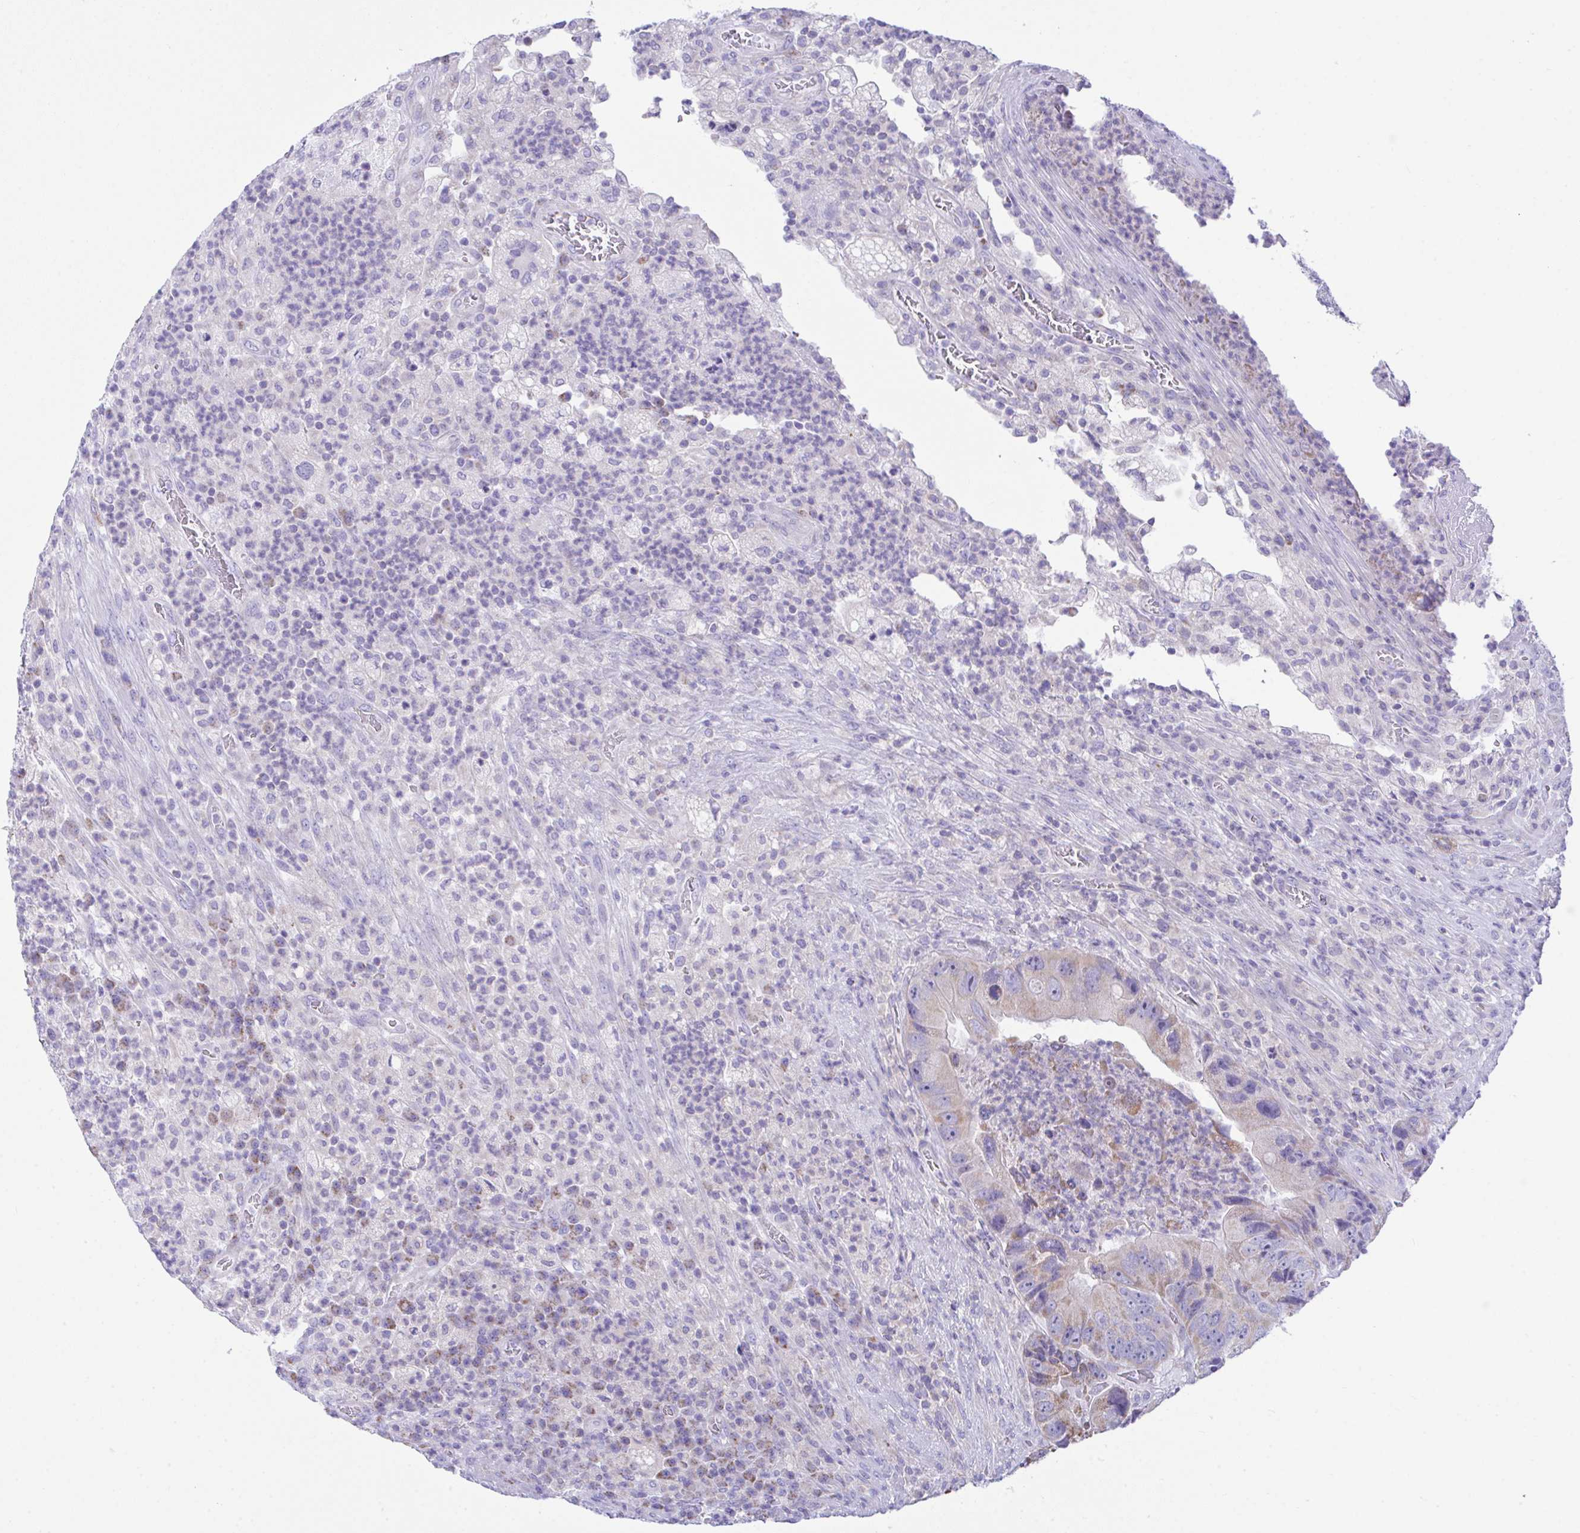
{"staining": {"intensity": "weak", "quantity": "25%-75%", "location": "cytoplasmic/membranous"}, "tissue": "colorectal cancer", "cell_type": "Tumor cells", "image_type": "cancer", "snomed": [{"axis": "morphology", "description": "Adenocarcinoma, NOS"}, {"axis": "topography", "description": "Colon"}], "caption": "Adenocarcinoma (colorectal) stained with IHC exhibits weak cytoplasmic/membranous expression in about 25%-75% of tumor cells. (DAB = brown stain, brightfield microscopy at high magnification).", "gene": "NLRP8", "patient": {"sex": "female", "age": 86}}